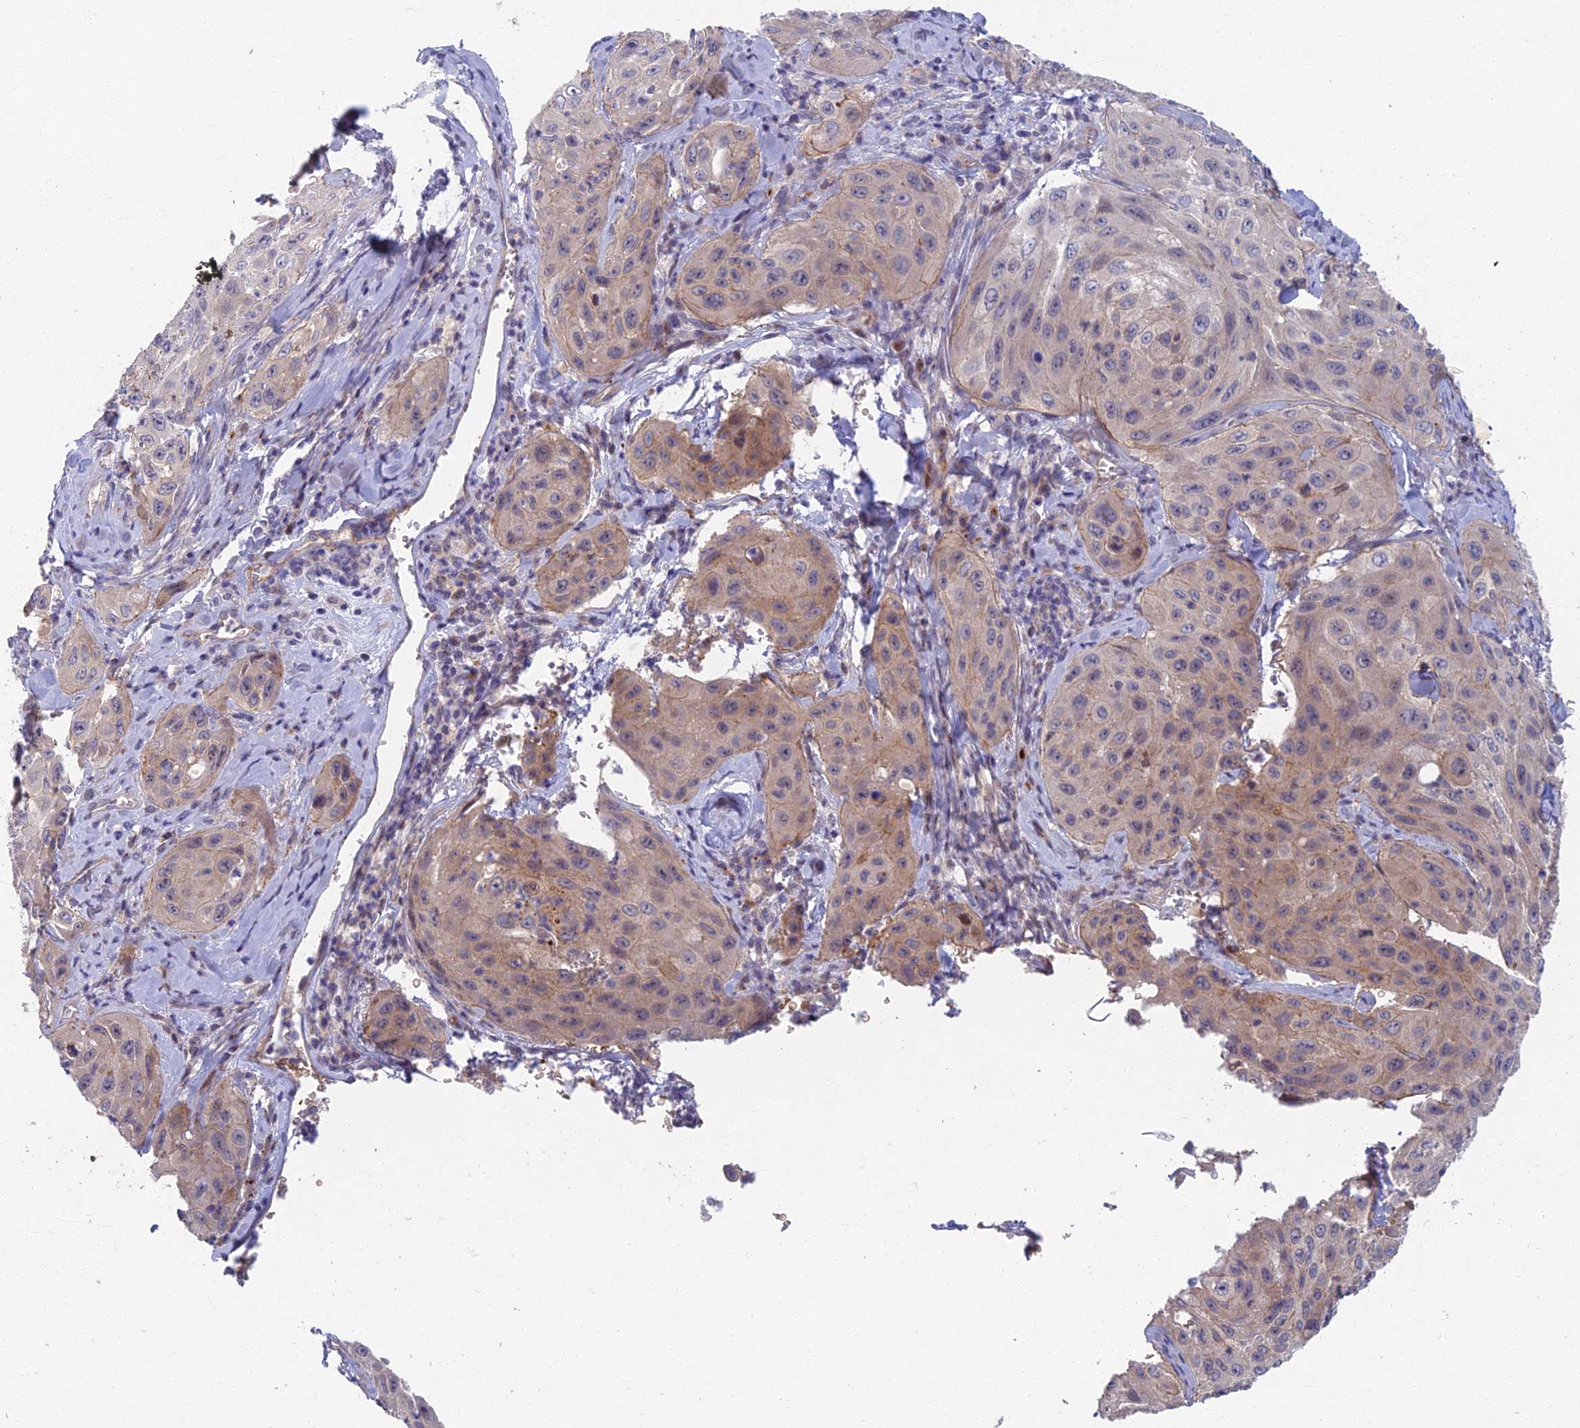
{"staining": {"intensity": "weak", "quantity": "<25%", "location": "cytoplasmic/membranous"}, "tissue": "cervical cancer", "cell_type": "Tumor cells", "image_type": "cancer", "snomed": [{"axis": "morphology", "description": "Squamous cell carcinoma, NOS"}, {"axis": "topography", "description": "Cervix"}], "caption": "The image shows no staining of tumor cells in squamous cell carcinoma (cervical).", "gene": "RHBDL2", "patient": {"sex": "female", "age": 42}}